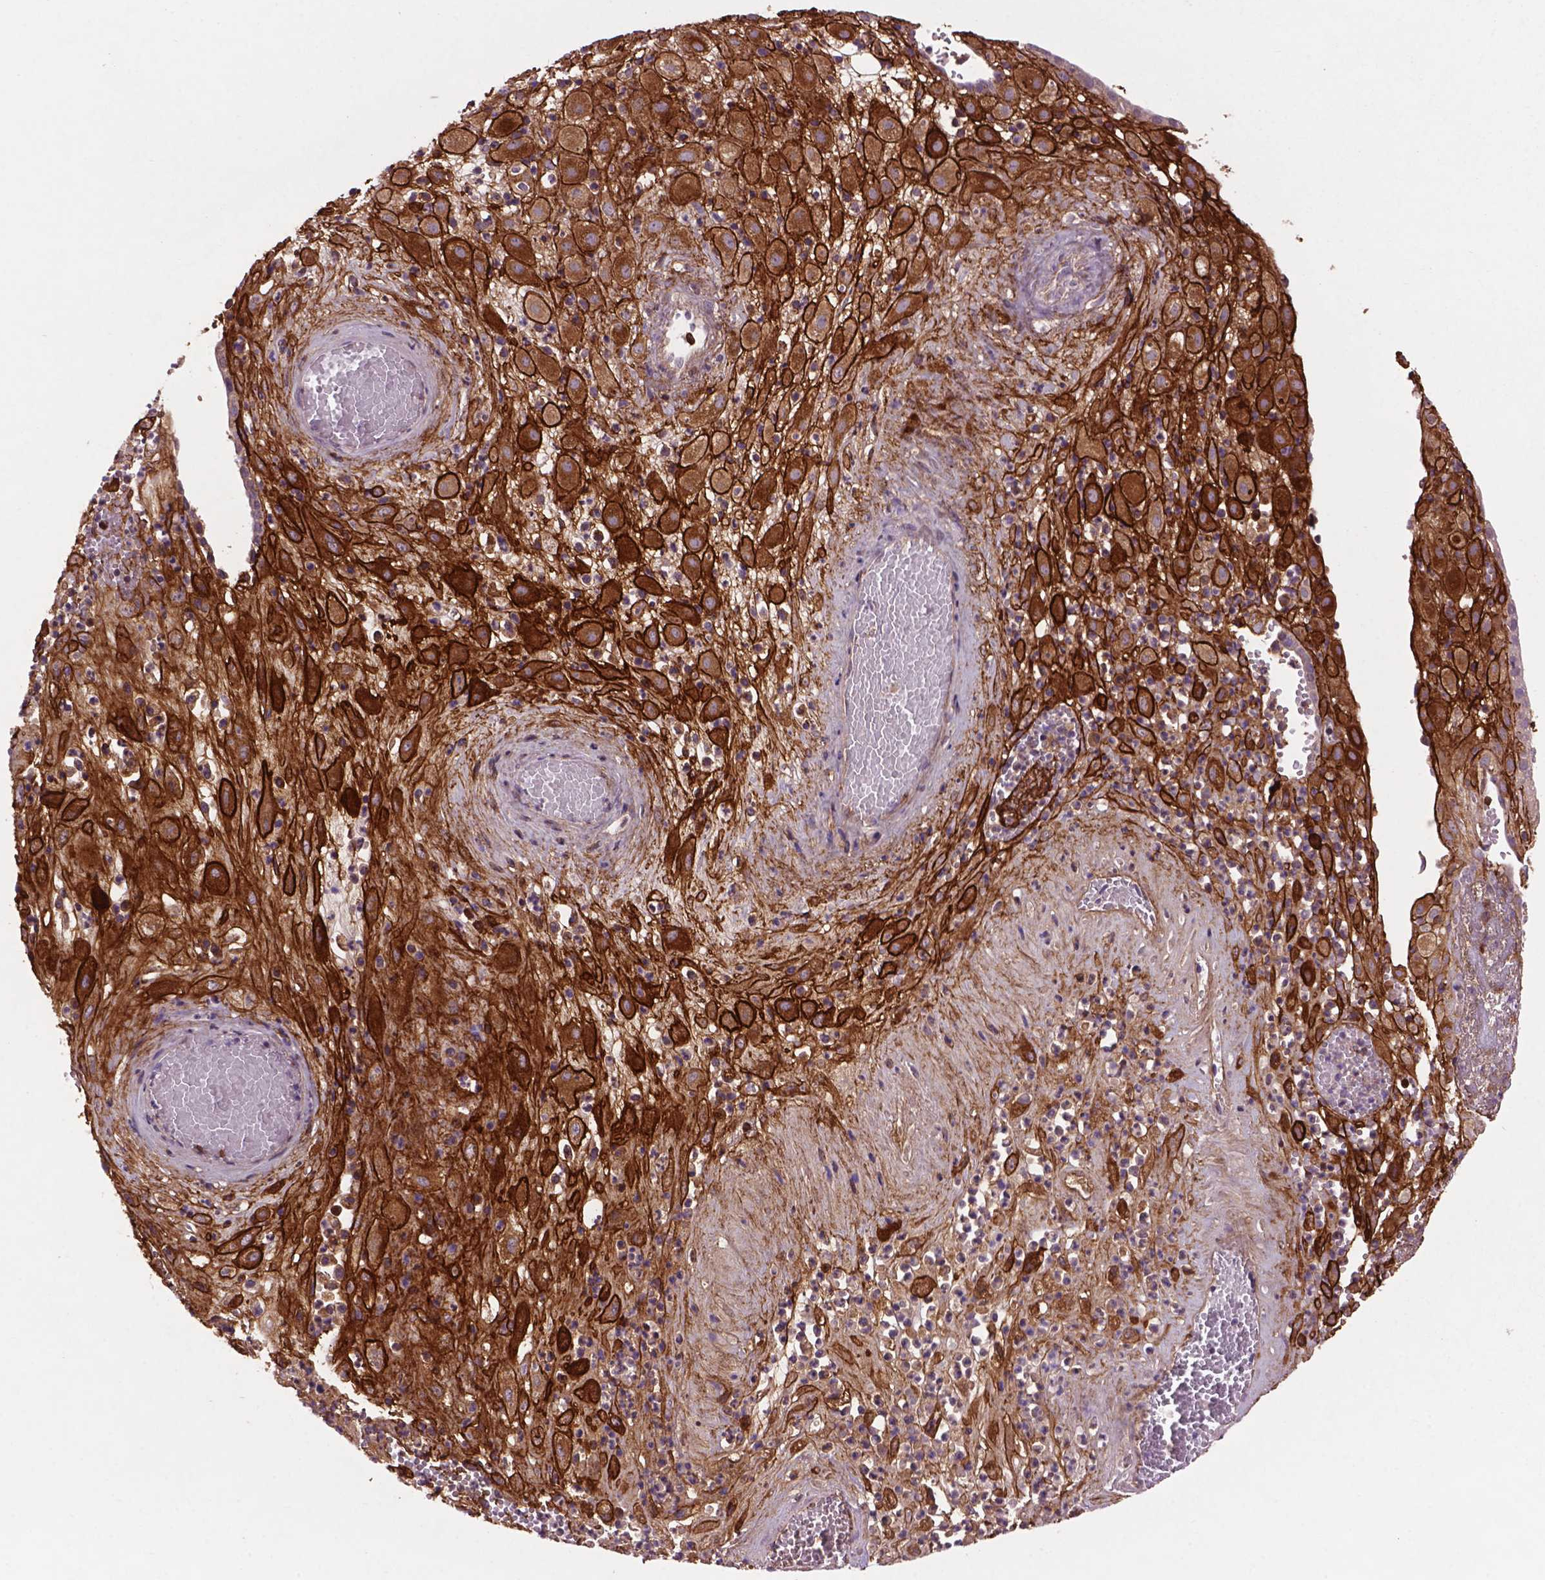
{"staining": {"intensity": "strong", "quantity": ">75%", "location": "cytoplasmic/membranous"}, "tissue": "placenta", "cell_type": "Decidual cells", "image_type": "normal", "snomed": [{"axis": "morphology", "description": "Normal tissue, NOS"}, {"axis": "topography", "description": "Placenta"}], "caption": "Protein expression analysis of benign placenta demonstrates strong cytoplasmic/membranous staining in about >75% of decidual cells. (IHC, brightfield microscopy, high magnification).", "gene": "LRRC3C", "patient": {"sex": "female", "age": 24}}